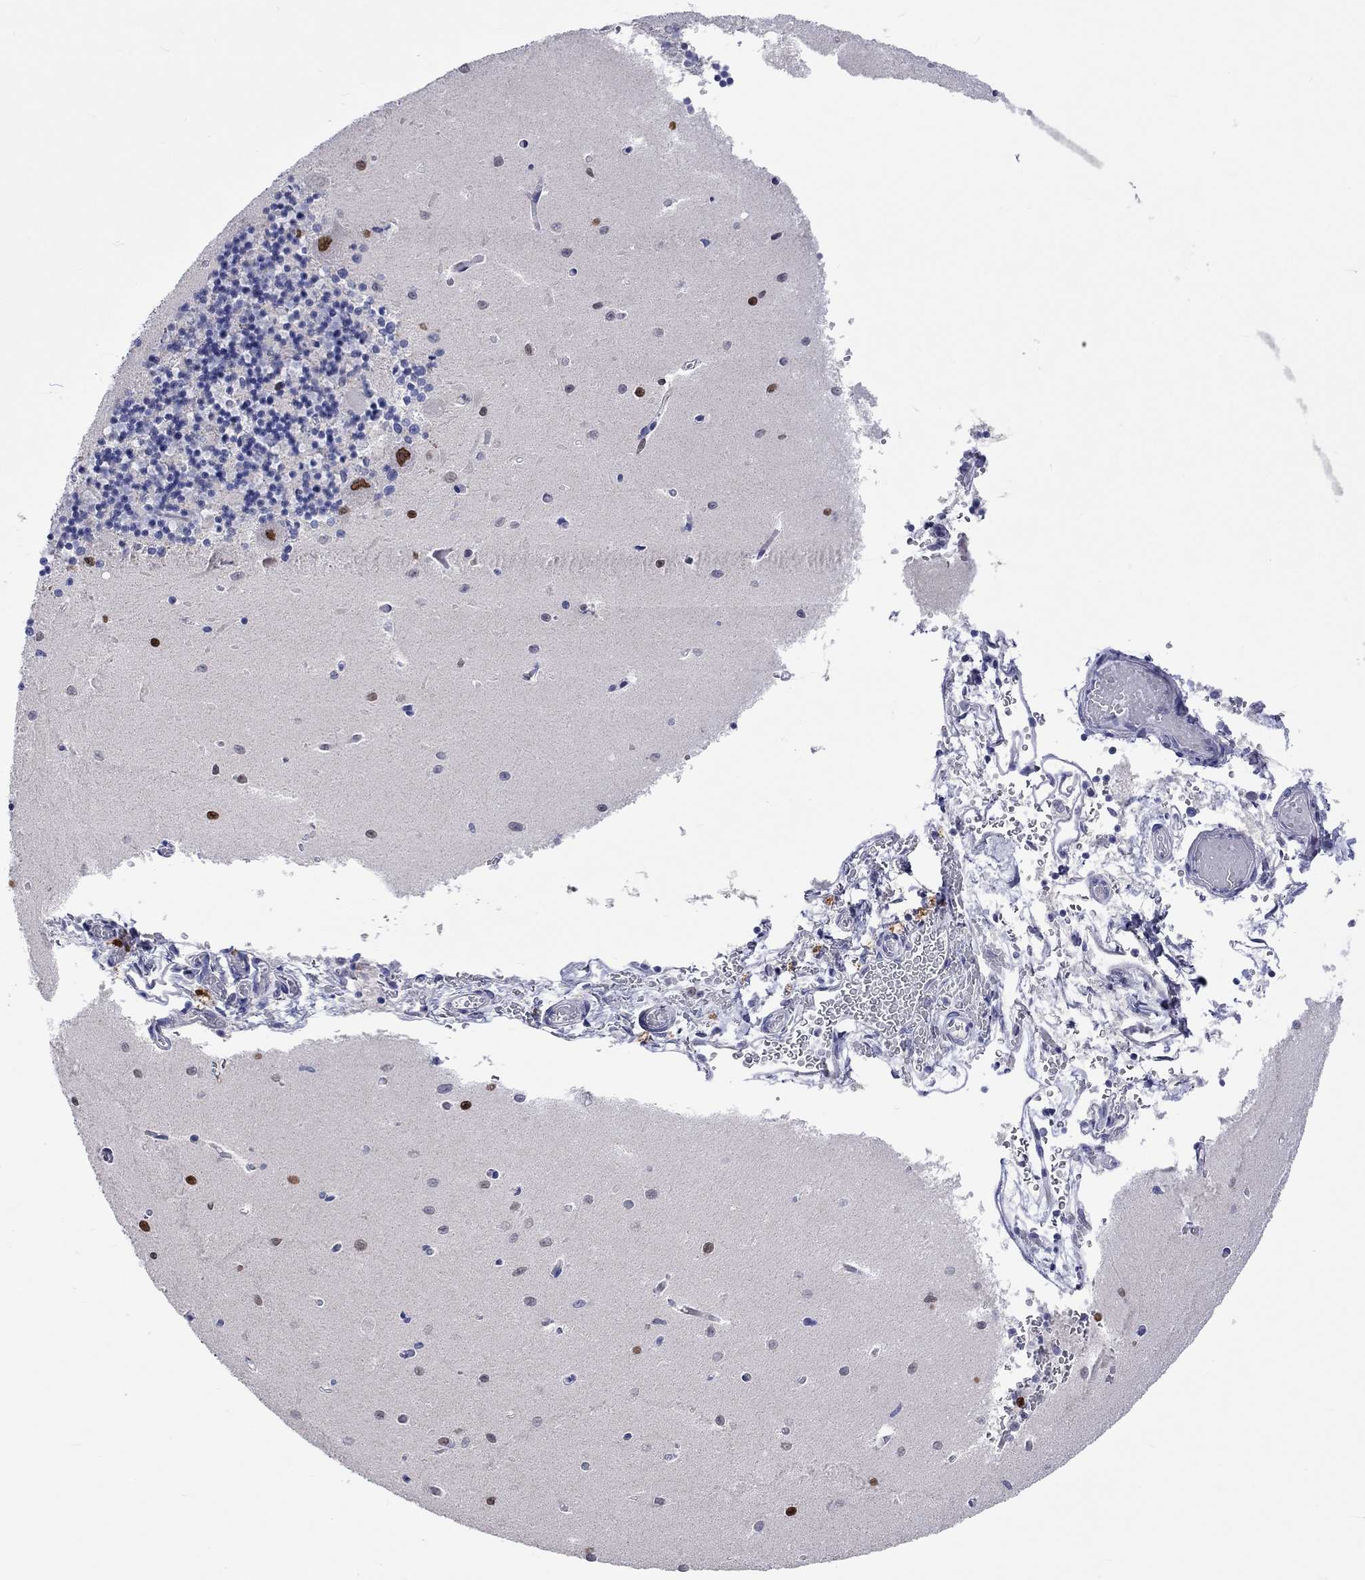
{"staining": {"intensity": "negative", "quantity": "none", "location": "none"}, "tissue": "cerebellum", "cell_type": "Cells in granular layer", "image_type": "normal", "snomed": [{"axis": "morphology", "description": "Normal tissue, NOS"}, {"axis": "topography", "description": "Cerebellum"}], "caption": "A micrograph of cerebellum stained for a protein shows no brown staining in cells in granular layer. Brightfield microscopy of immunohistochemistry (IHC) stained with DAB (brown) and hematoxylin (blue), captured at high magnification.", "gene": "LRFN4", "patient": {"sex": "female", "age": 64}}